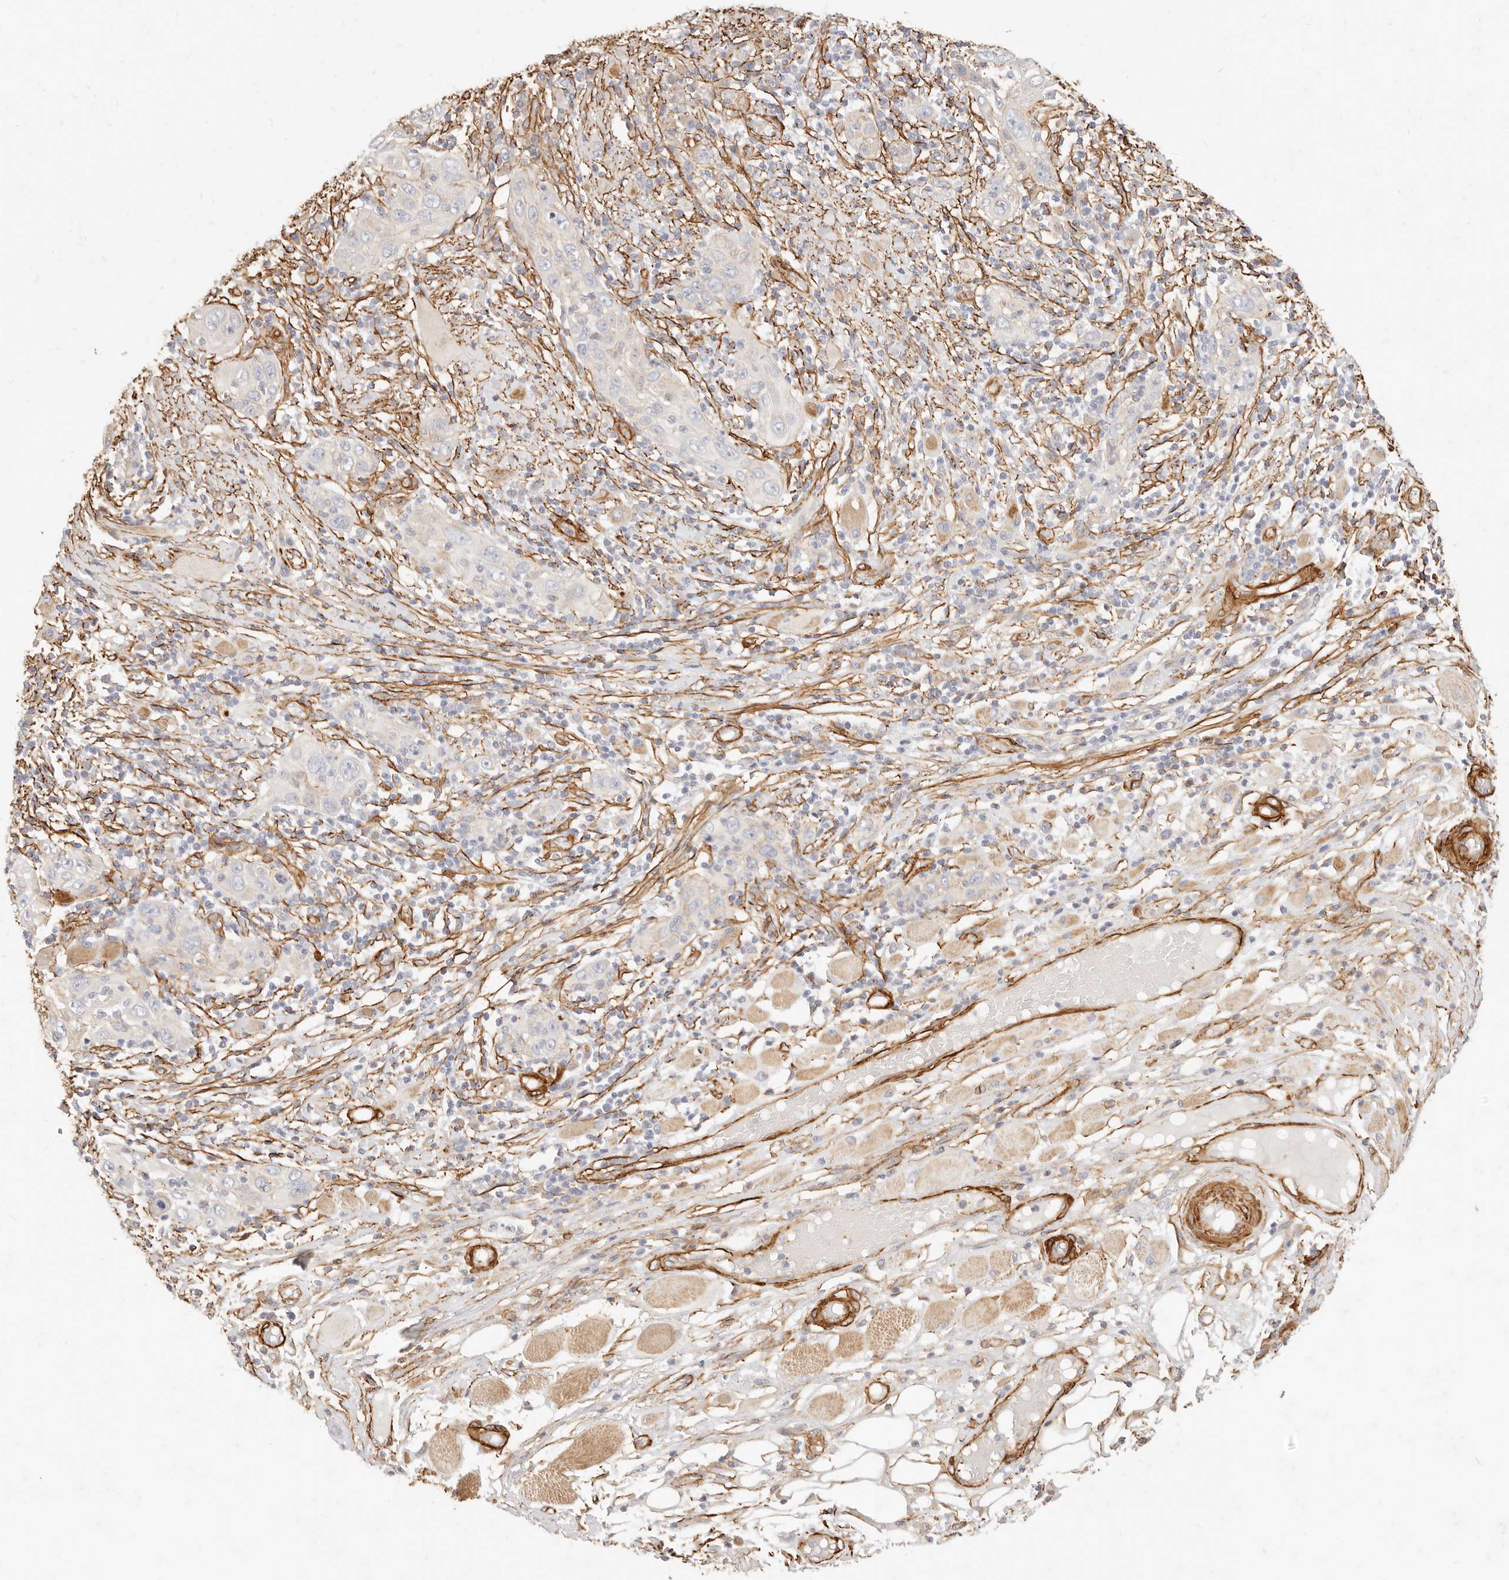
{"staining": {"intensity": "negative", "quantity": "none", "location": "none"}, "tissue": "skin cancer", "cell_type": "Tumor cells", "image_type": "cancer", "snomed": [{"axis": "morphology", "description": "Squamous cell carcinoma, NOS"}, {"axis": "topography", "description": "Skin"}], "caption": "Tumor cells are negative for protein expression in human skin cancer. The staining was performed using DAB (3,3'-diaminobenzidine) to visualize the protein expression in brown, while the nuclei were stained in blue with hematoxylin (Magnification: 20x).", "gene": "TMTC2", "patient": {"sex": "female", "age": 88}}